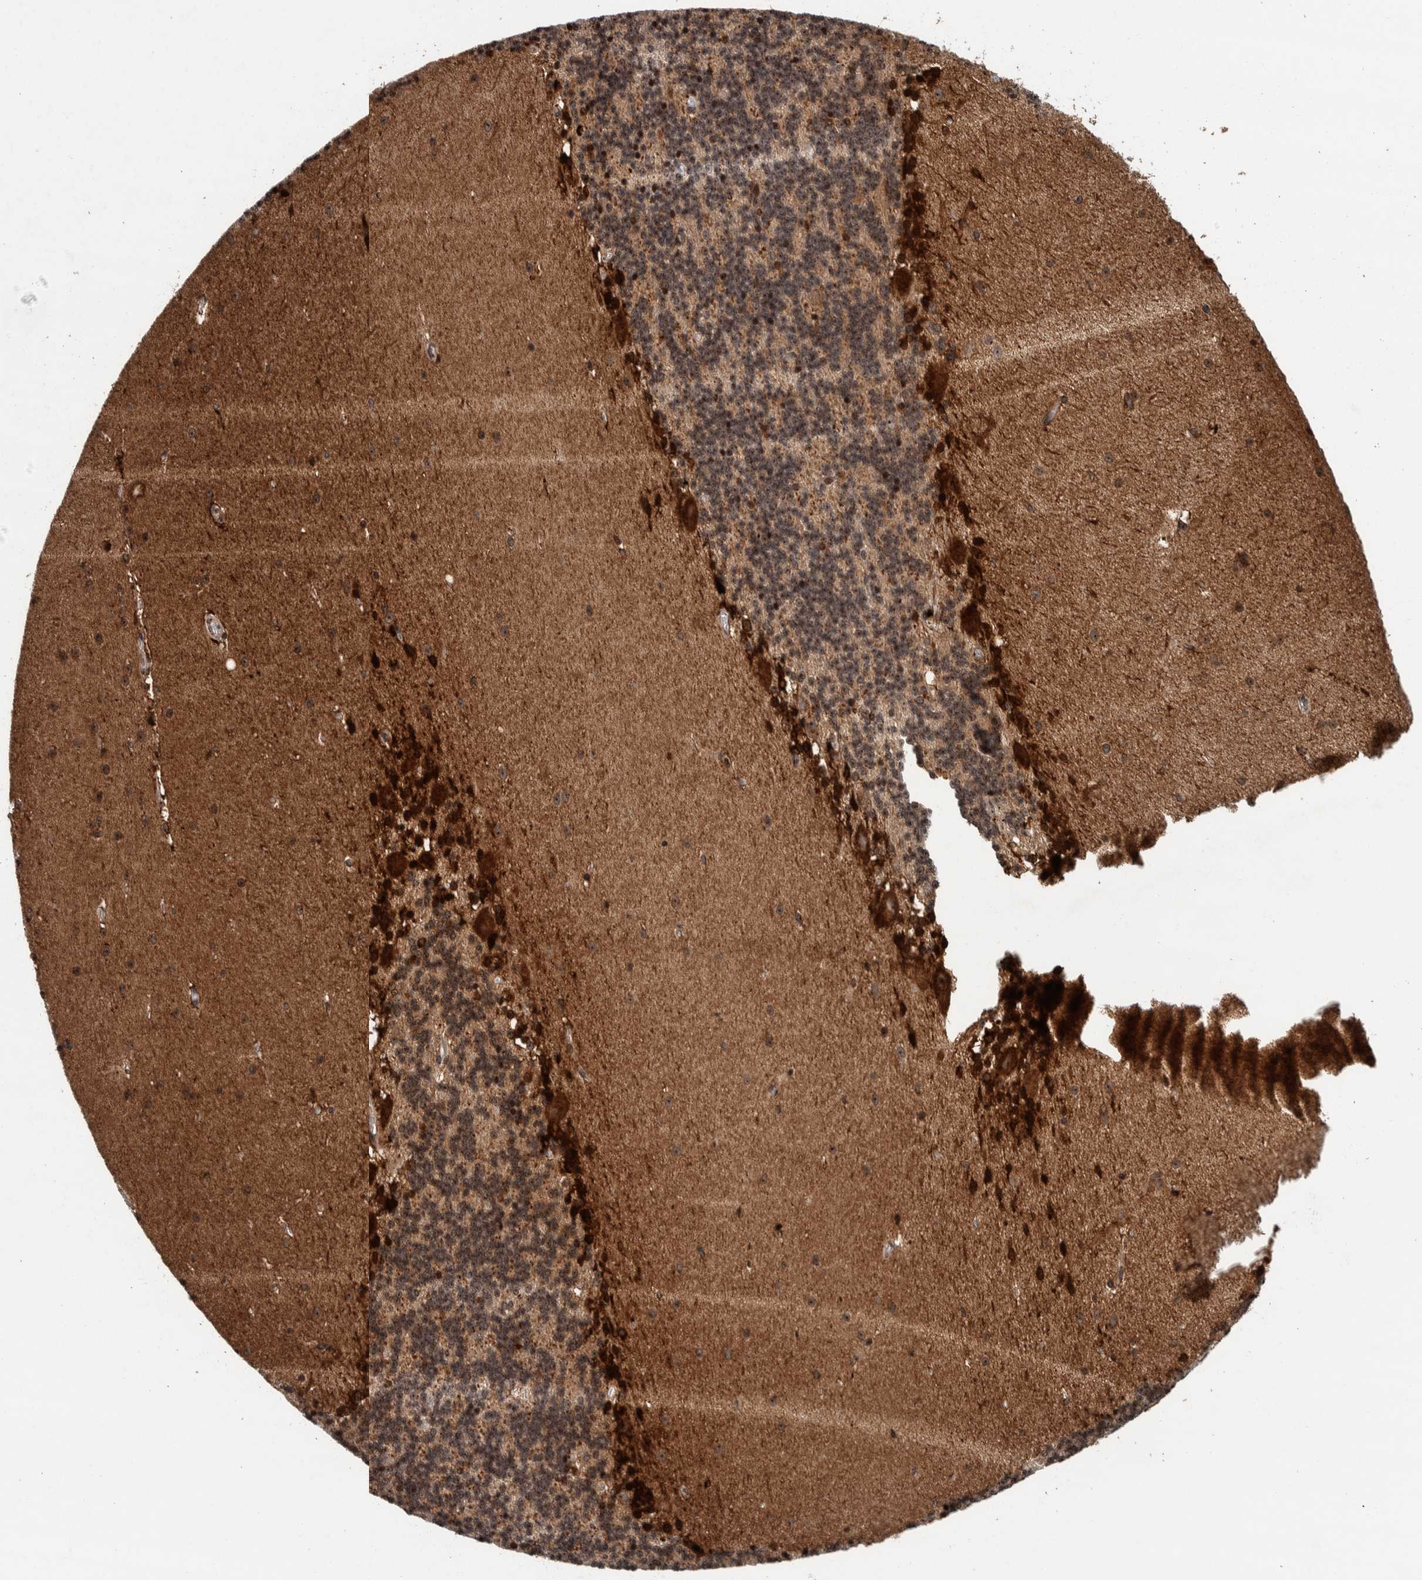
{"staining": {"intensity": "weak", "quantity": ">75%", "location": "cytoplasmic/membranous,nuclear"}, "tissue": "cerebellum", "cell_type": "Cells in granular layer", "image_type": "normal", "snomed": [{"axis": "morphology", "description": "Normal tissue, NOS"}, {"axis": "topography", "description": "Cerebellum"}], "caption": "Protein staining by immunohistochemistry (IHC) shows weak cytoplasmic/membranous,nuclear positivity in about >75% of cells in granular layer in normal cerebellum. The protein is stained brown, and the nuclei are stained in blue (DAB IHC with brightfield microscopy, high magnification).", "gene": "CCDC182", "patient": {"sex": "female", "age": 19}}